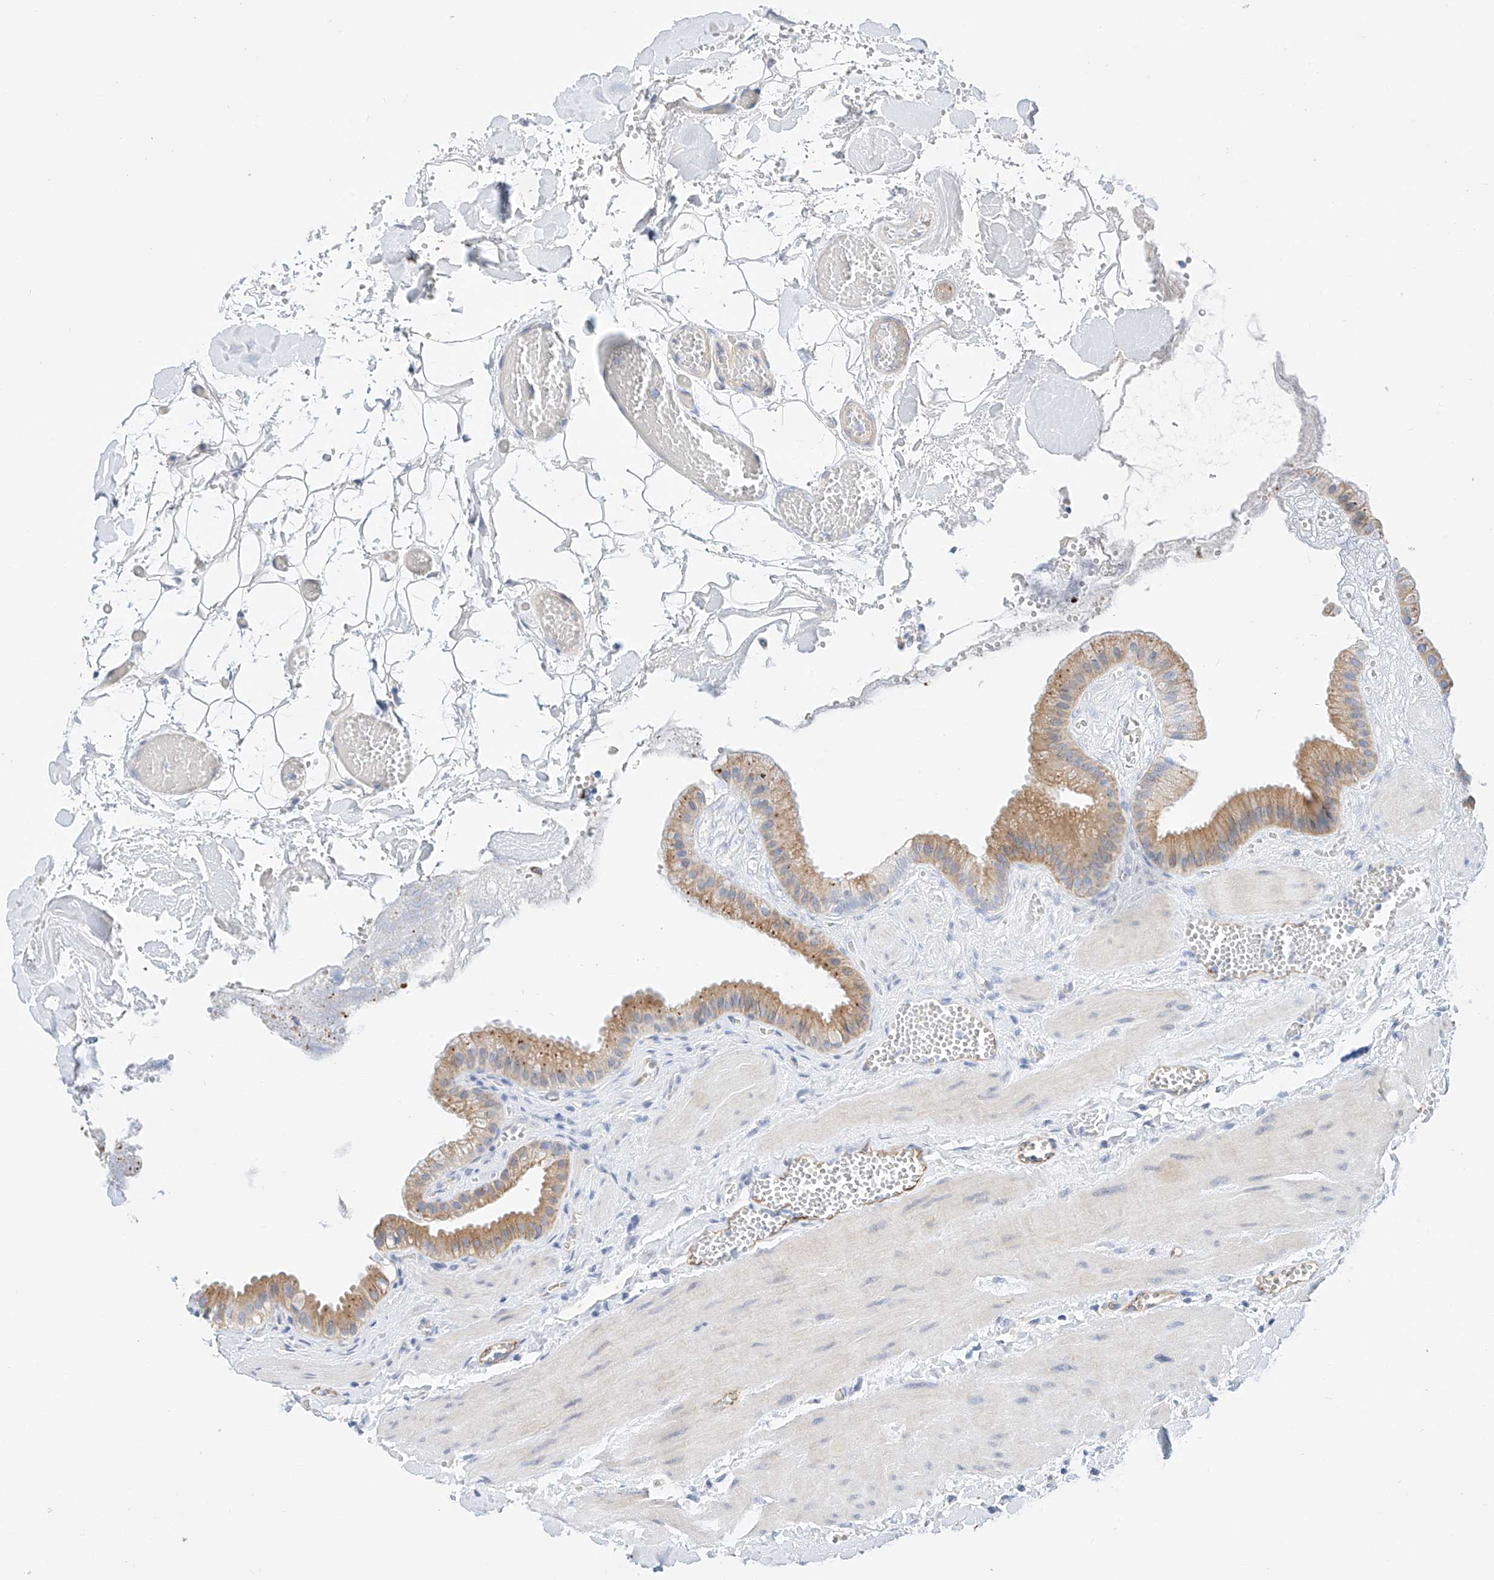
{"staining": {"intensity": "moderate", "quantity": "25%-75%", "location": "cytoplasmic/membranous"}, "tissue": "gallbladder", "cell_type": "Glandular cells", "image_type": "normal", "snomed": [{"axis": "morphology", "description": "Normal tissue, NOS"}, {"axis": "topography", "description": "Gallbladder"}], "caption": "Protein staining exhibits moderate cytoplasmic/membranous positivity in about 25%-75% of glandular cells in benign gallbladder.", "gene": "SBSPON", "patient": {"sex": "male", "age": 55}}